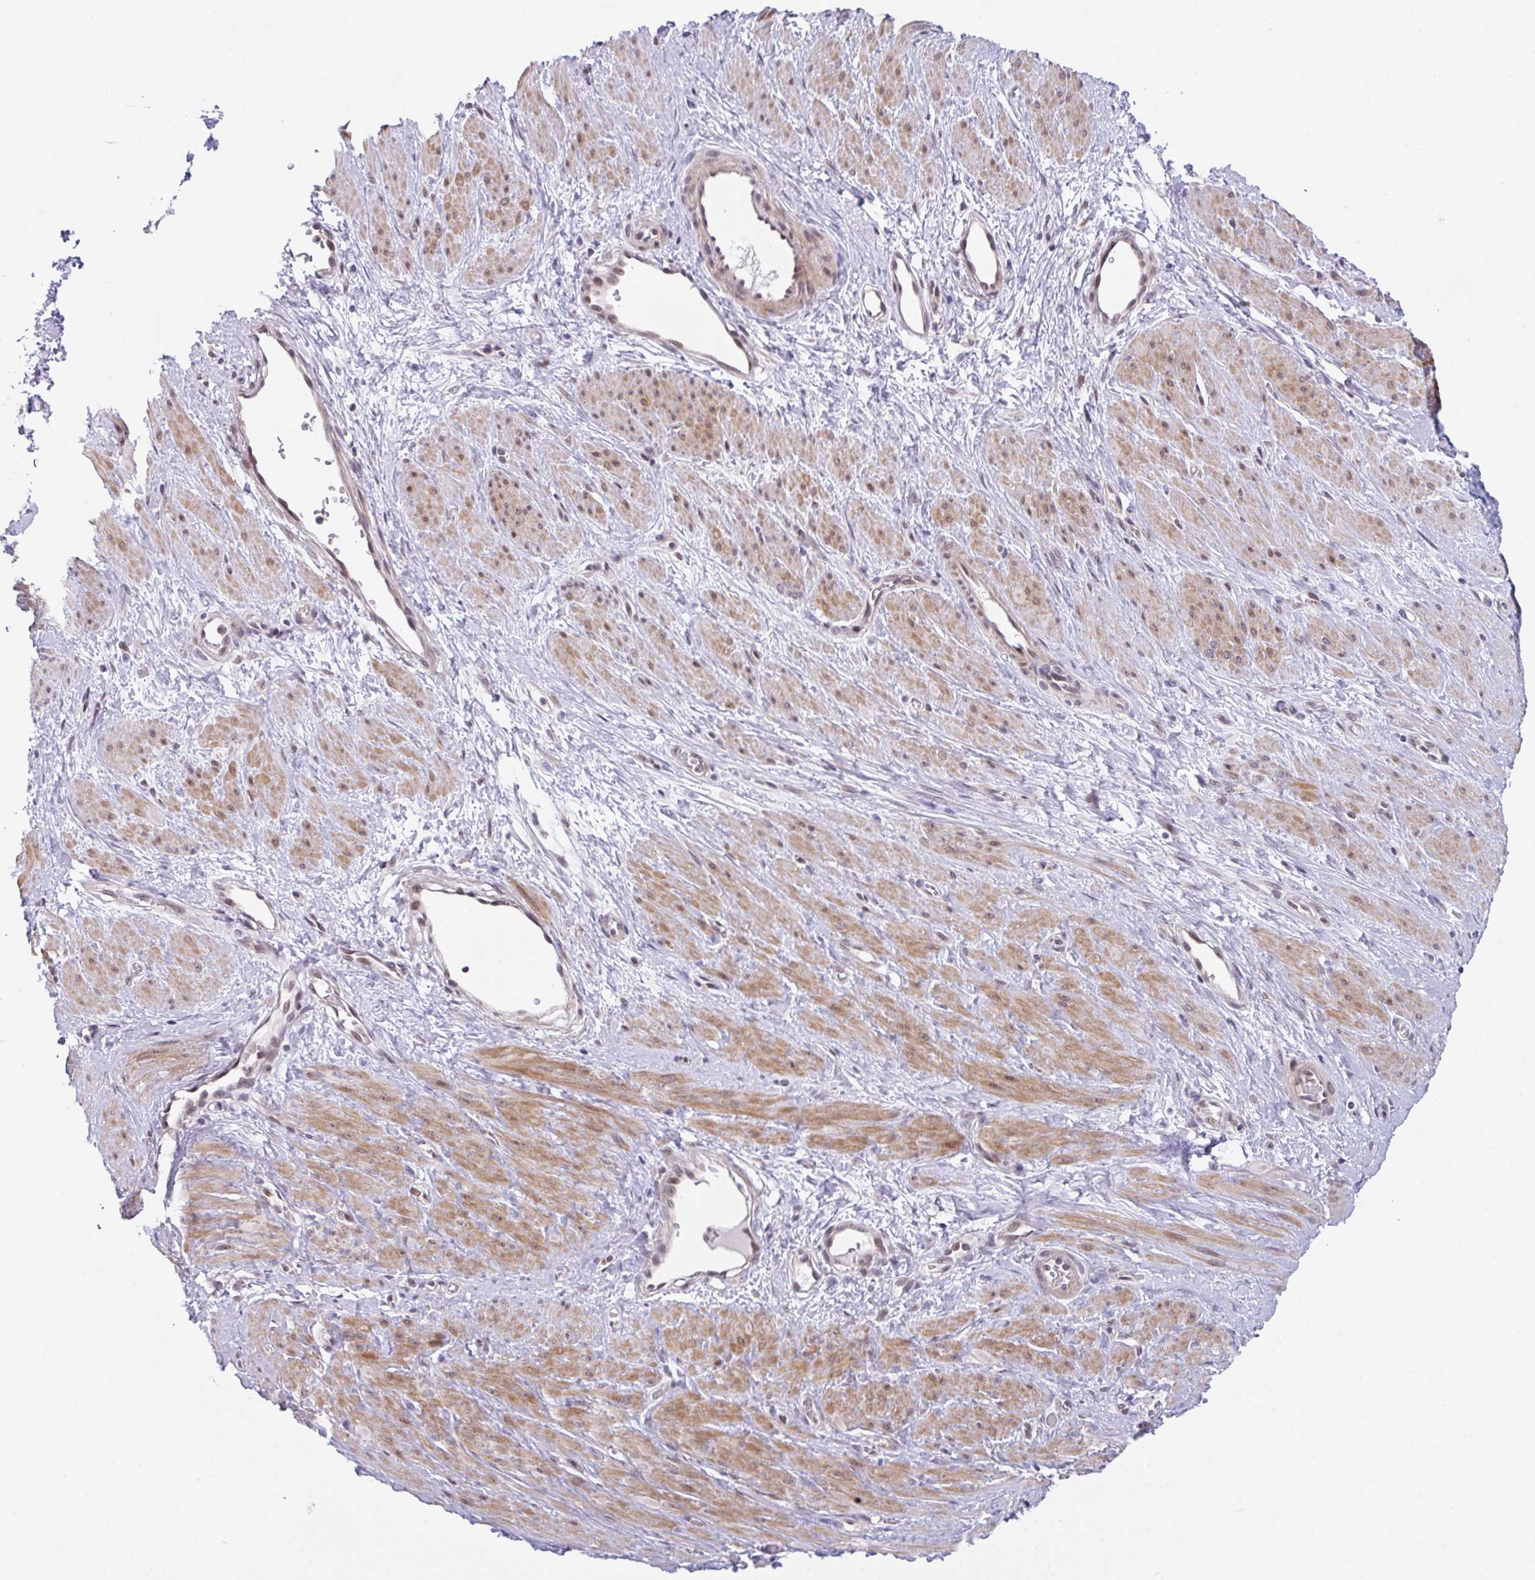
{"staining": {"intensity": "moderate", "quantity": "25%-75%", "location": "cytoplasmic/membranous,nuclear"}, "tissue": "smooth muscle", "cell_type": "Smooth muscle cells", "image_type": "normal", "snomed": [{"axis": "morphology", "description": "Normal tissue, NOS"}, {"axis": "topography", "description": "Smooth muscle"}, {"axis": "topography", "description": "Uterus"}], "caption": "Immunohistochemical staining of normal smooth muscle displays 25%-75% levels of moderate cytoplasmic/membranous,nuclear protein expression in about 25%-75% of smooth muscle cells. (DAB (3,3'-diaminobenzidine) IHC with brightfield microscopy, high magnification).", "gene": "RBM18", "patient": {"sex": "female", "age": 39}}